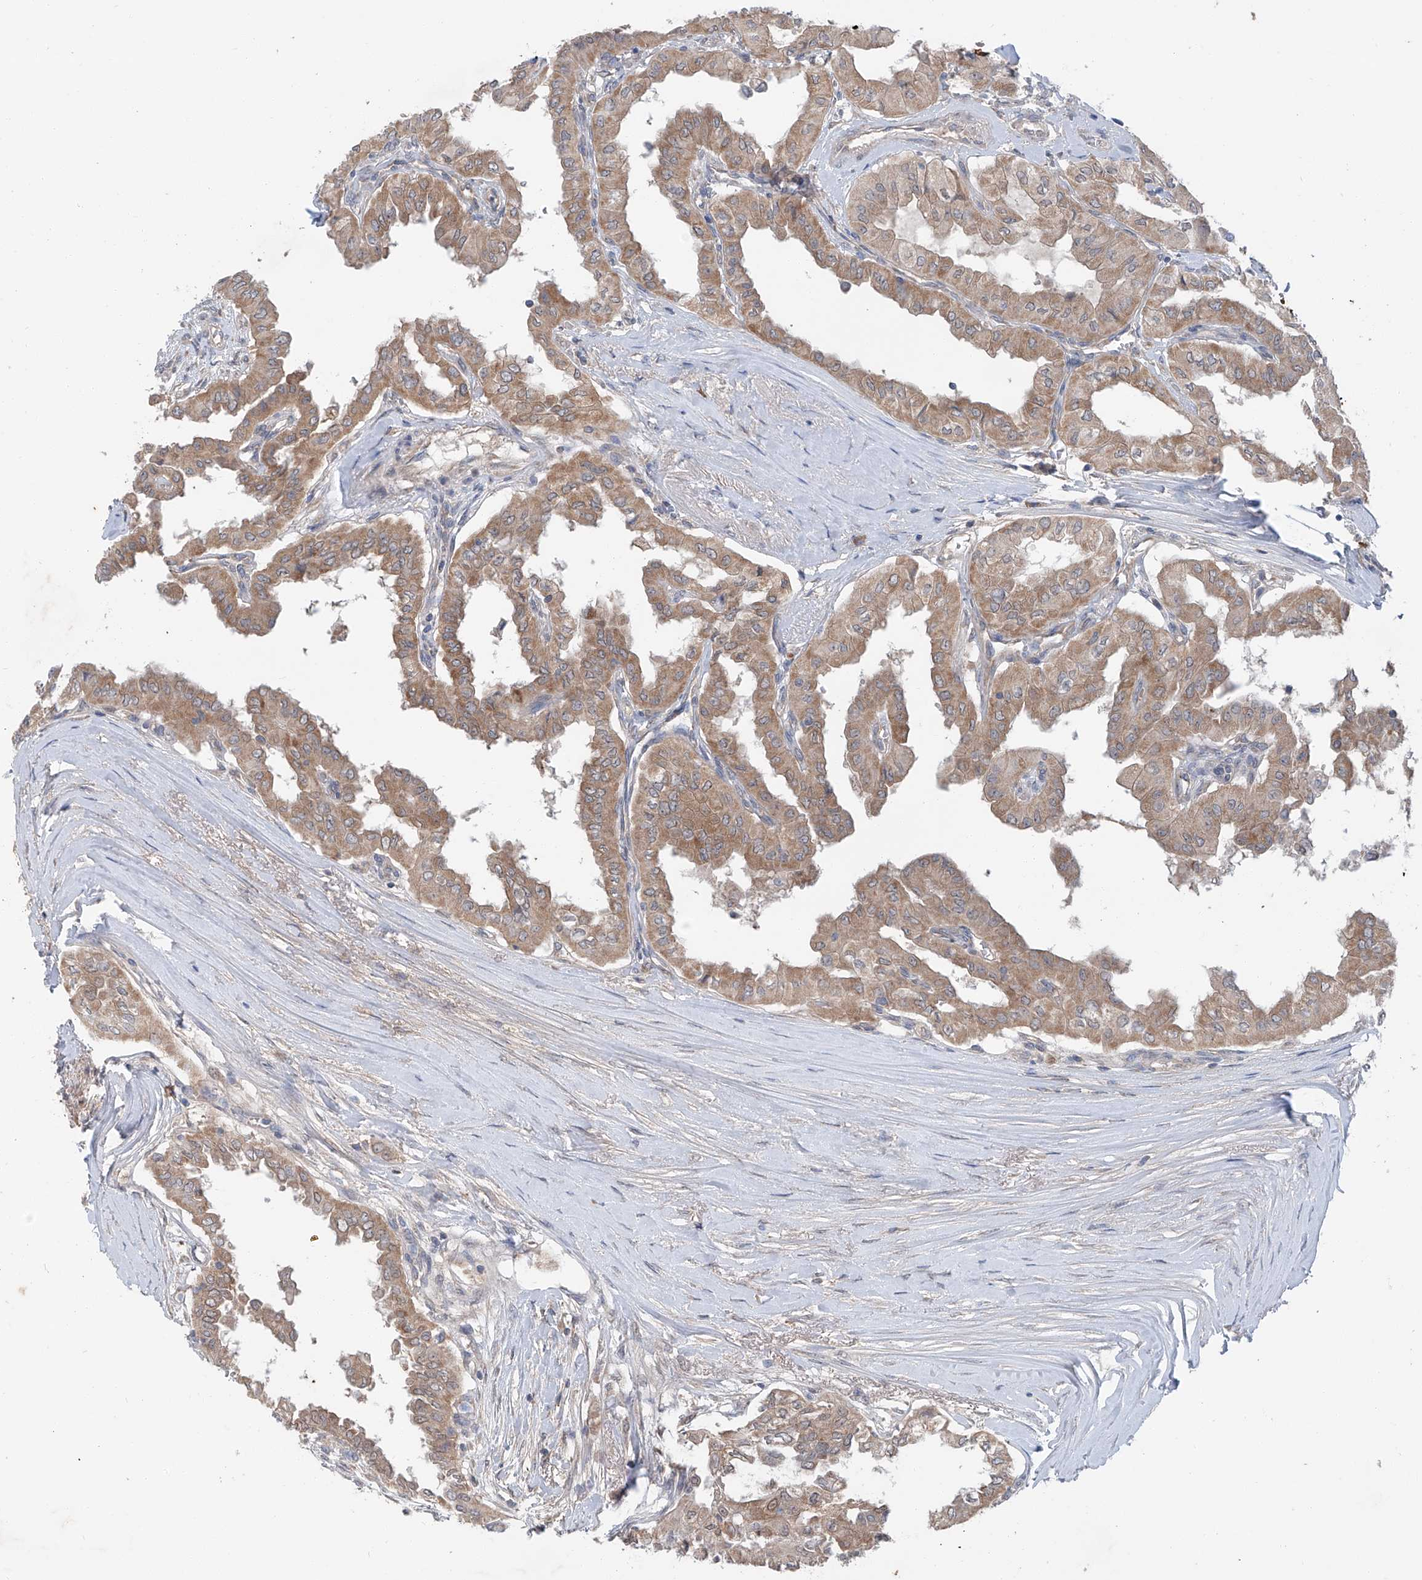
{"staining": {"intensity": "moderate", "quantity": ">75%", "location": "cytoplasmic/membranous"}, "tissue": "thyroid cancer", "cell_type": "Tumor cells", "image_type": "cancer", "snomed": [{"axis": "morphology", "description": "Papillary adenocarcinoma, NOS"}, {"axis": "topography", "description": "Thyroid gland"}], "caption": "Human thyroid cancer stained for a protein (brown) demonstrates moderate cytoplasmic/membranous positive expression in approximately >75% of tumor cells.", "gene": "SIX4", "patient": {"sex": "female", "age": 59}}